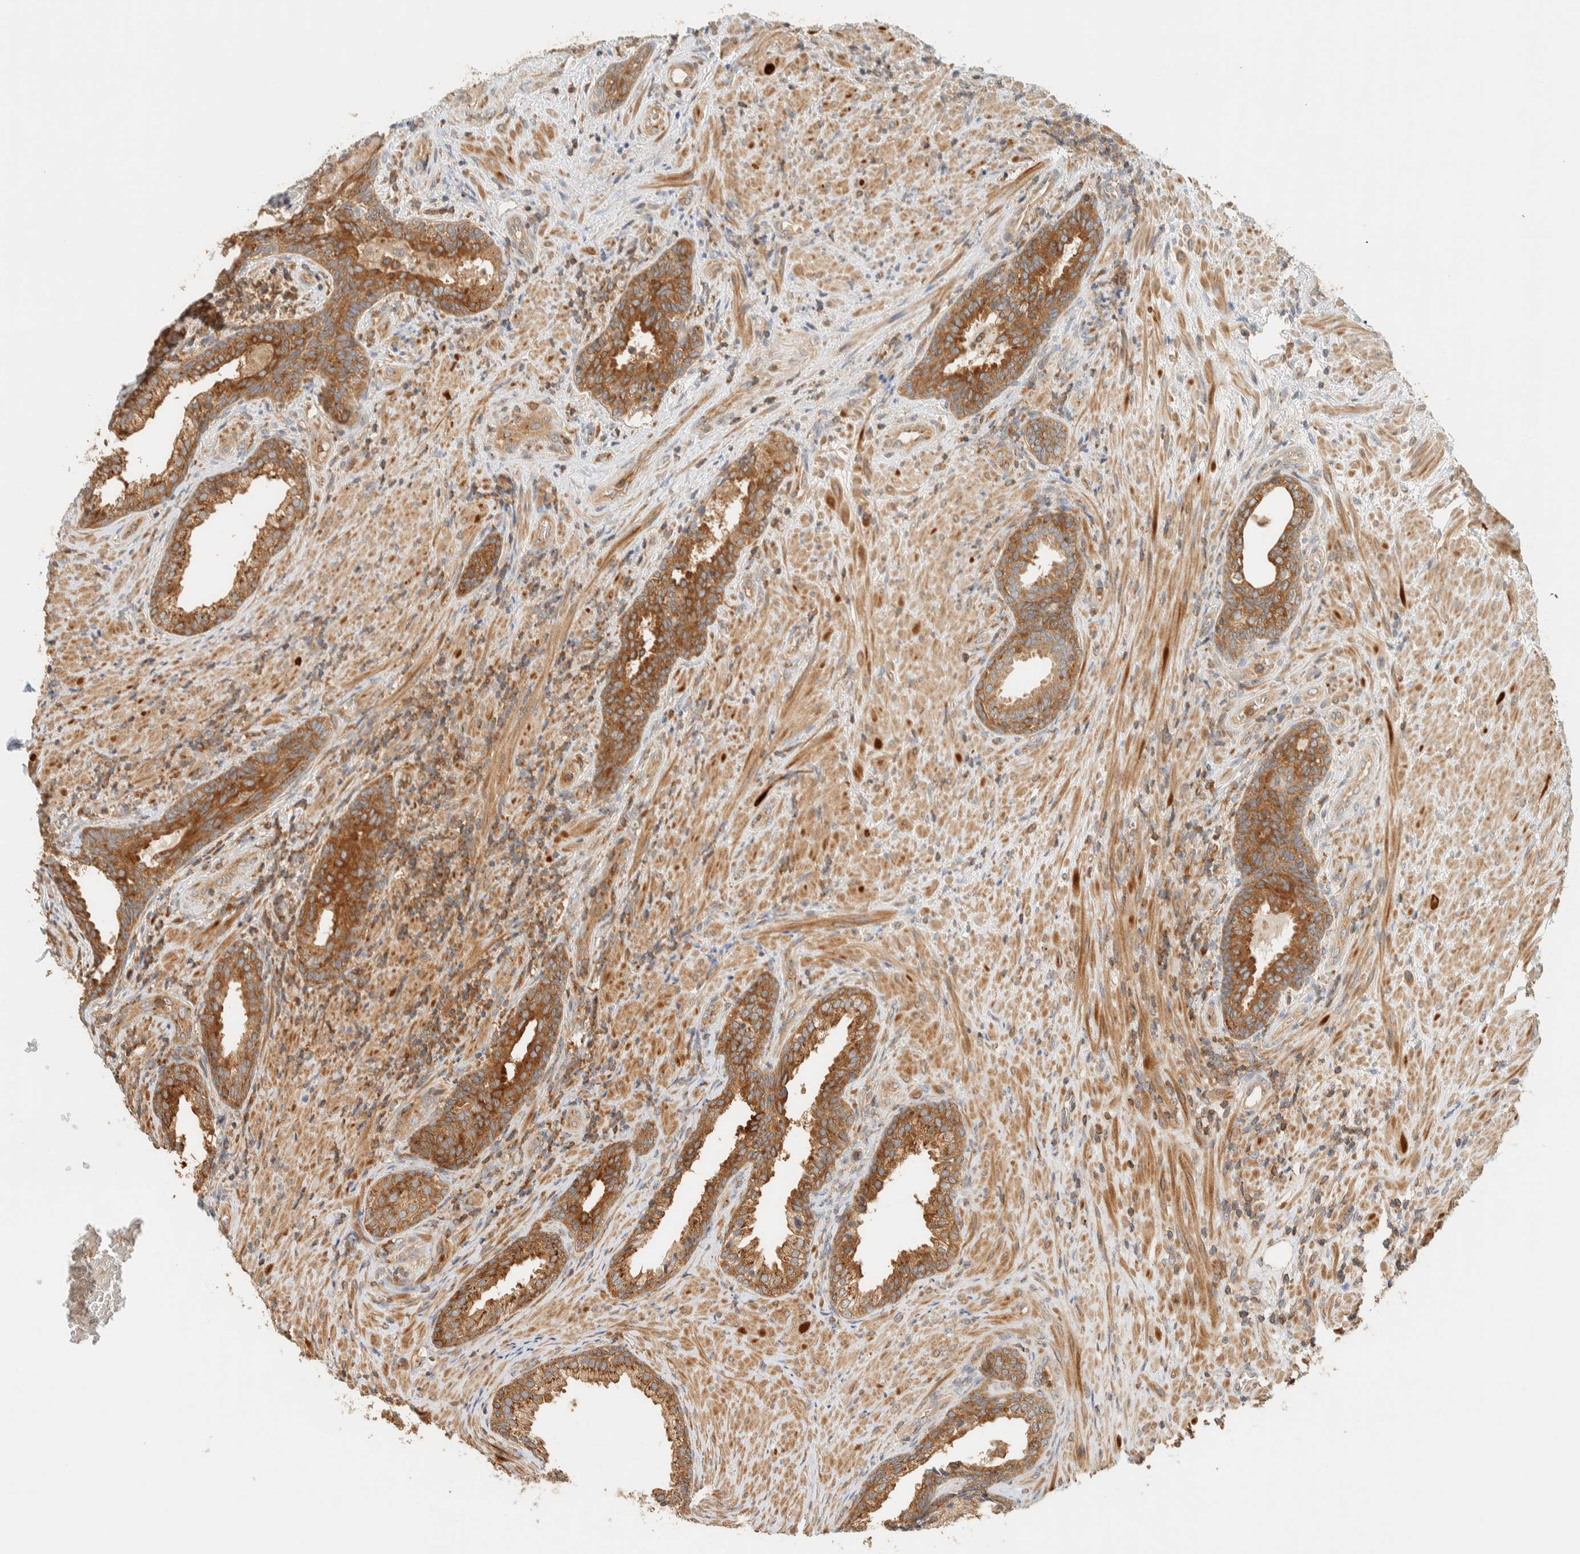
{"staining": {"intensity": "moderate", "quantity": ">75%", "location": "cytoplasmic/membranous"}, "tissue": "prostate", "cell_type": "Glandular cells", "image_type": "normal", "snomed": [{"axis": "morphology", "description": "Normal tissue, NOS"}, {"axis": "topography", "description": "Prostate"}], "caption": "Glandular cells display moderate cytoplasmic/membranous expression in about >75% of cells in normal prostate.", "gene": "ARFGEF1", "patient": {"sex": "male", "age": 76}}